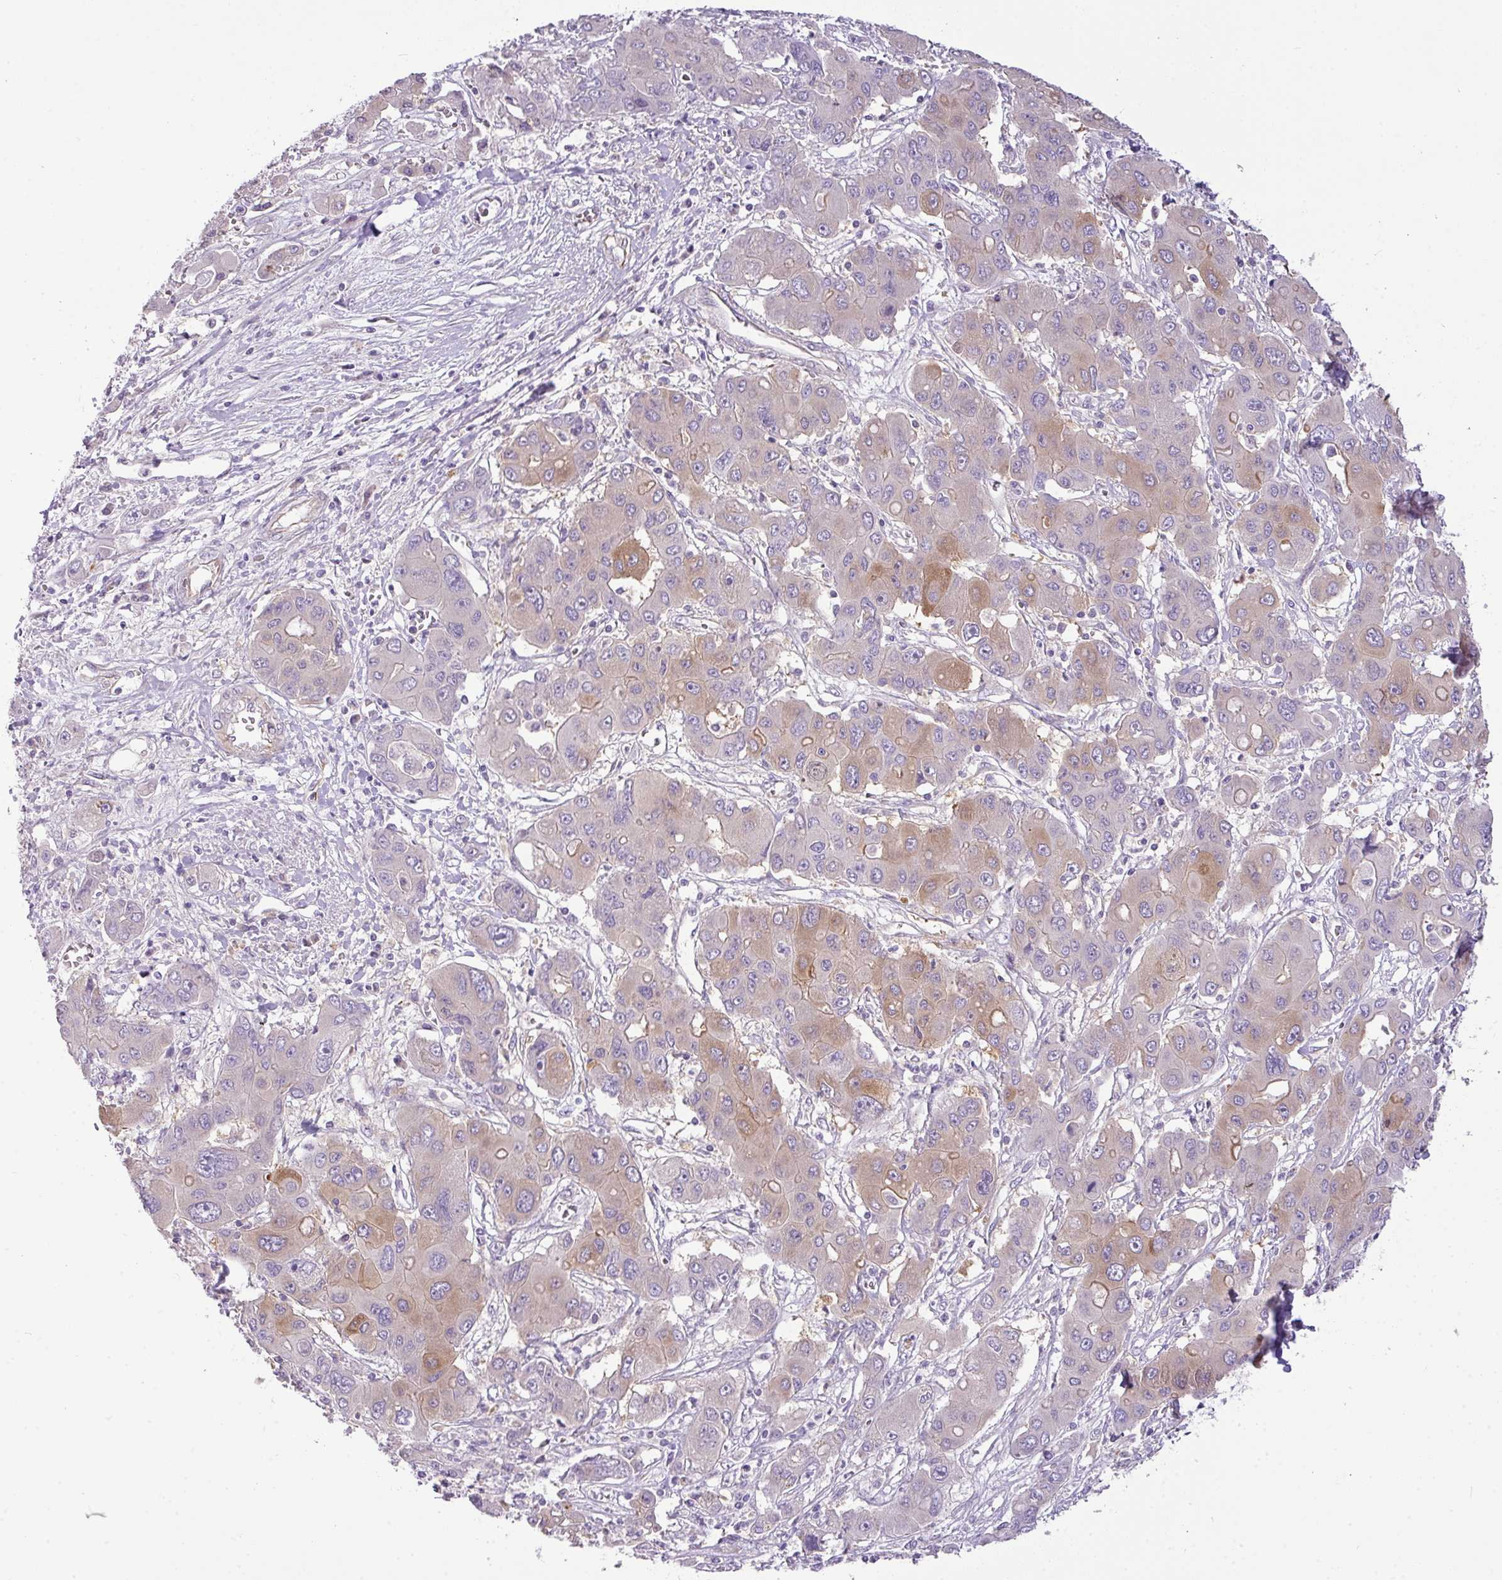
{"staining": {"intensity": "moderate", "quantity": "<25%", "location": "cytoplasmic/membranous"}, "tissue": "liver cancer", "cell_type": "Tumor cells", "image_type": "cancer", "snomed": [{"axis": "morphology", "description": "Cholangiocarcinoma"}, {"axis": "topography", "description": "Liver"}], "caption": "IHC of human liver cancer reveals low levels of moderate cytoplasmic/membranous staining in approximately <25% of tumor cells. Using DAB (brown) and hematoxylin (blue) stains, captured at high magnification using brightfield microscopy.", "gene": "ENSG00000273748", "patient": {"sex": "male", "age": 67}}